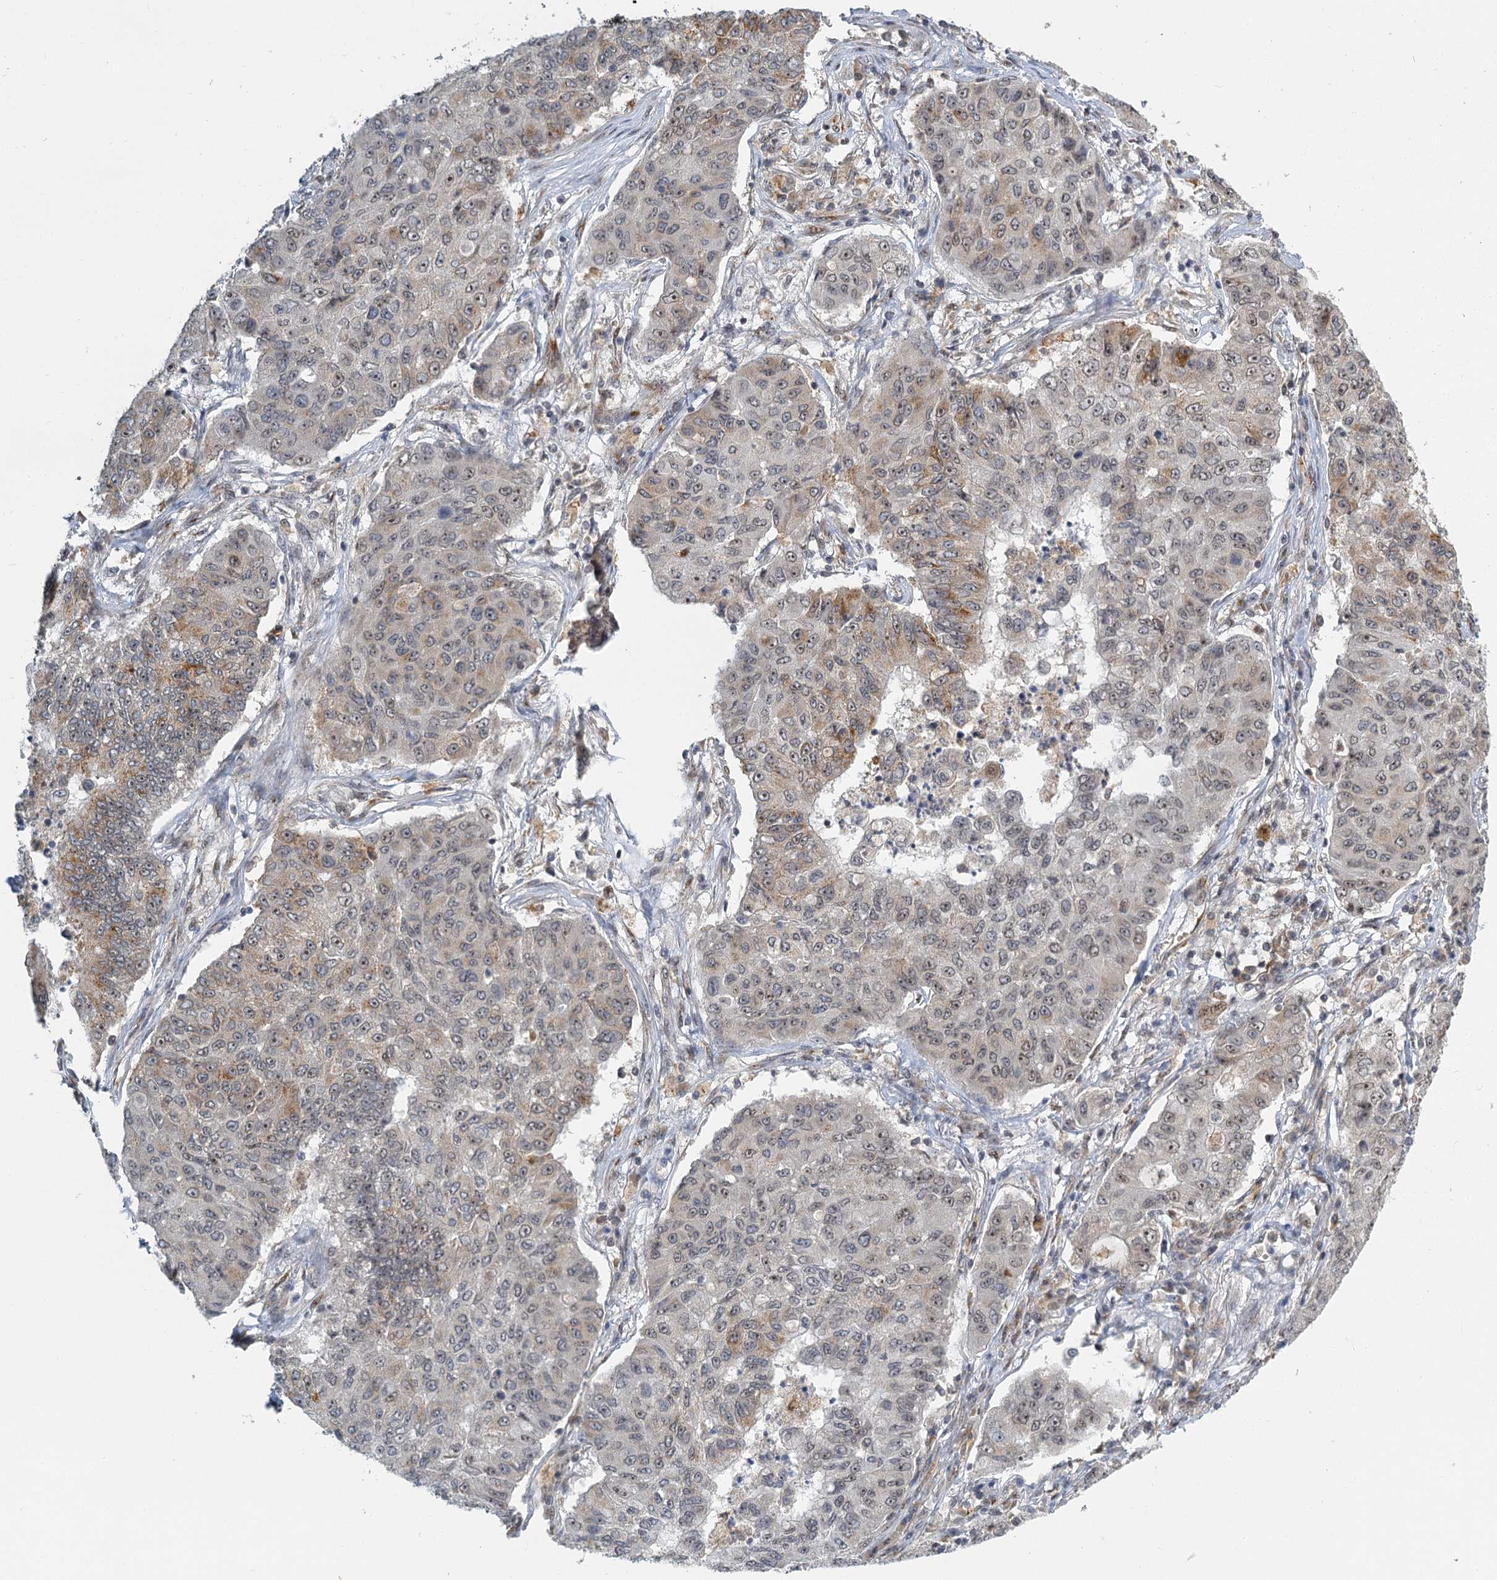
{"staining": {"intensity": "weak", "quantity": "<25%", "location": "cytoplasmic/membranous,nuclear"}, "tissue": "lung cancer", "cell_type": "Tumor cells", "image_type": "cancer", "snomed": [{"axis": "morphology", "description": "Squamous cell carcinoma, NOS"}, {"axis": "topography", "description": "Lung"}], "caption": "DAB (3,3'-diaminobenzidine) immunohistochemical staining of human lung cancer (squamous cell carcinoma) displays no significant staining in tumor cells.", "gene": "TREX1", "patient": {"sex": "male", "age": 74}}